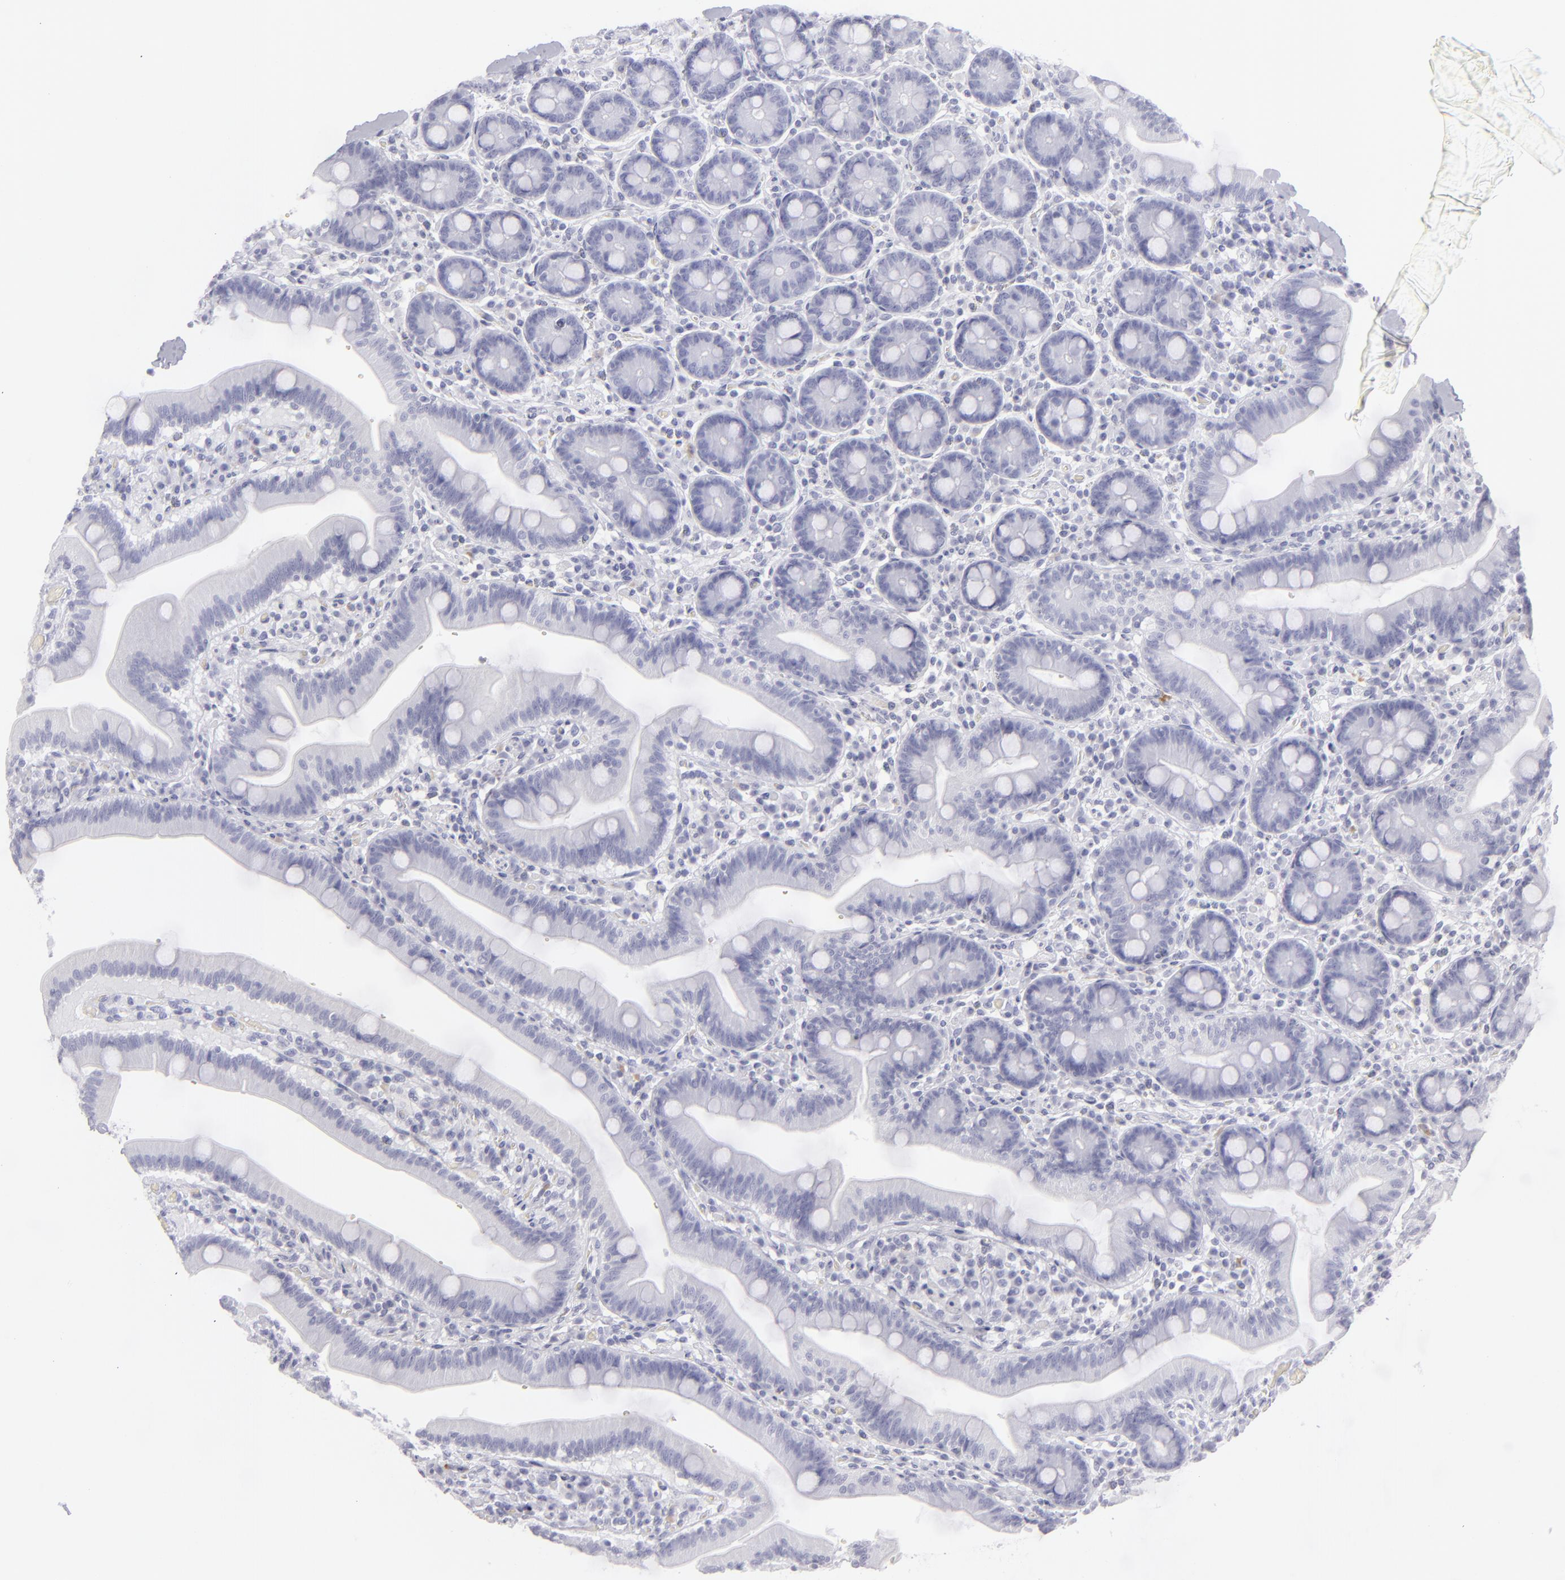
{"staining": {"intensity": "negative", "quantity": "none", "location": "none"}, "tissue": "duodenum", "cell_type": "Glandular cells", "image_type": "normal", "snomed": [{"axis": "morphology", "description": "Normal tissue, NOS"}, {"axis": "topography", "description": "Duodenum"}], "caption": "There is no significant expression in glandular cells of duodenum. The staining is performed using DAB brown chromogen with nuclei counter-stained in using hematoxylin.", "gene": "FLG", "patient": {"sex": "male", "age": 66}}